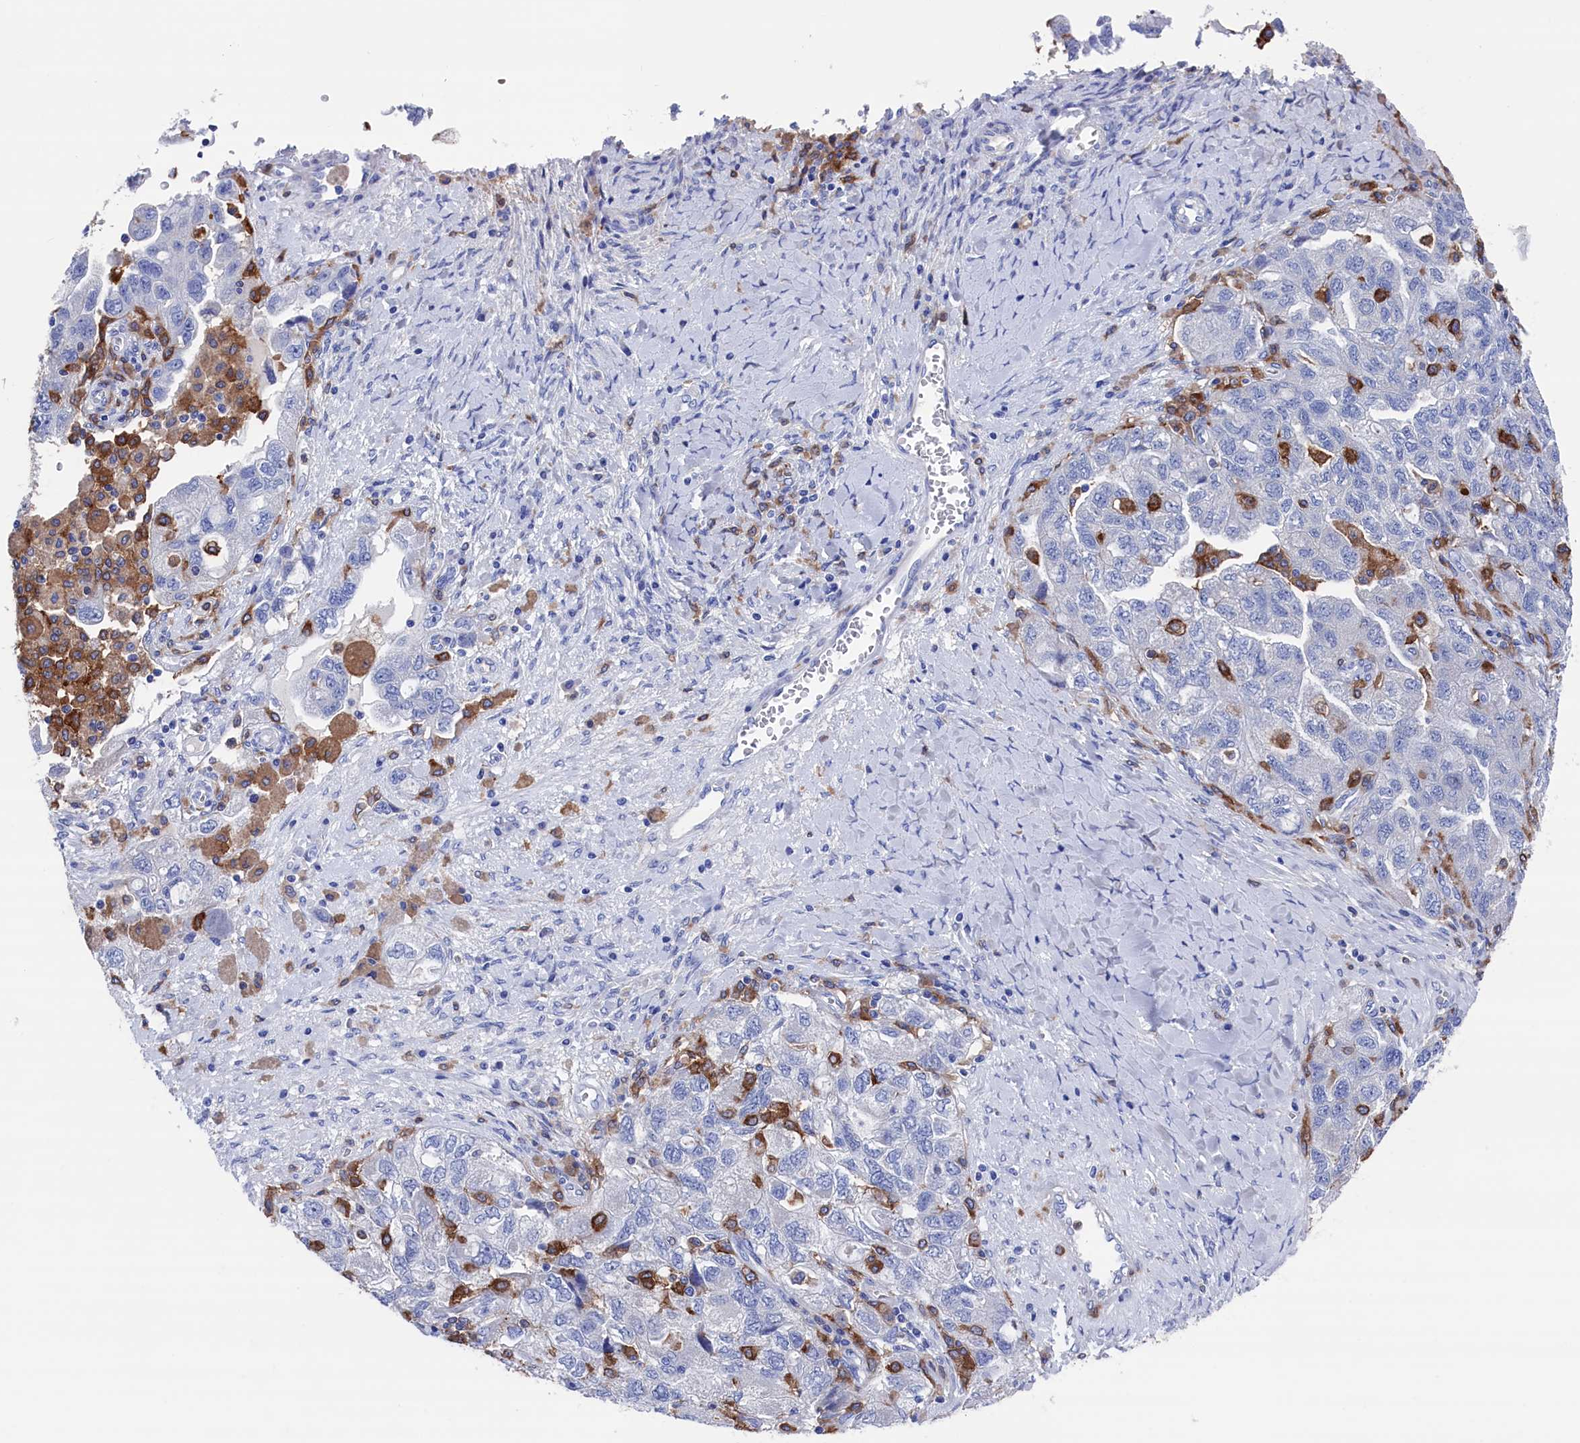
{"staining": {"intensity": "negative", "quantity": "none", "location": "none"}, "tissue": "ovarian cancer", "cell_type": "Tumor cells", "image_type": "cancer", "snomed": [{"axis": "morphology", "description": "Carcinoma, NOS"}, {"axis": "morphology", "description": "Cystadenocarcinoma, serous, NOS"}, {"axis": "topography", "description": "Ovary"}], "caption": "Tumor cells show no significant protein expression in serous cystadenocarcinoma (ovarian).", "gene": "TYROBP", "patient": {"sex": "female", "age": 69}}